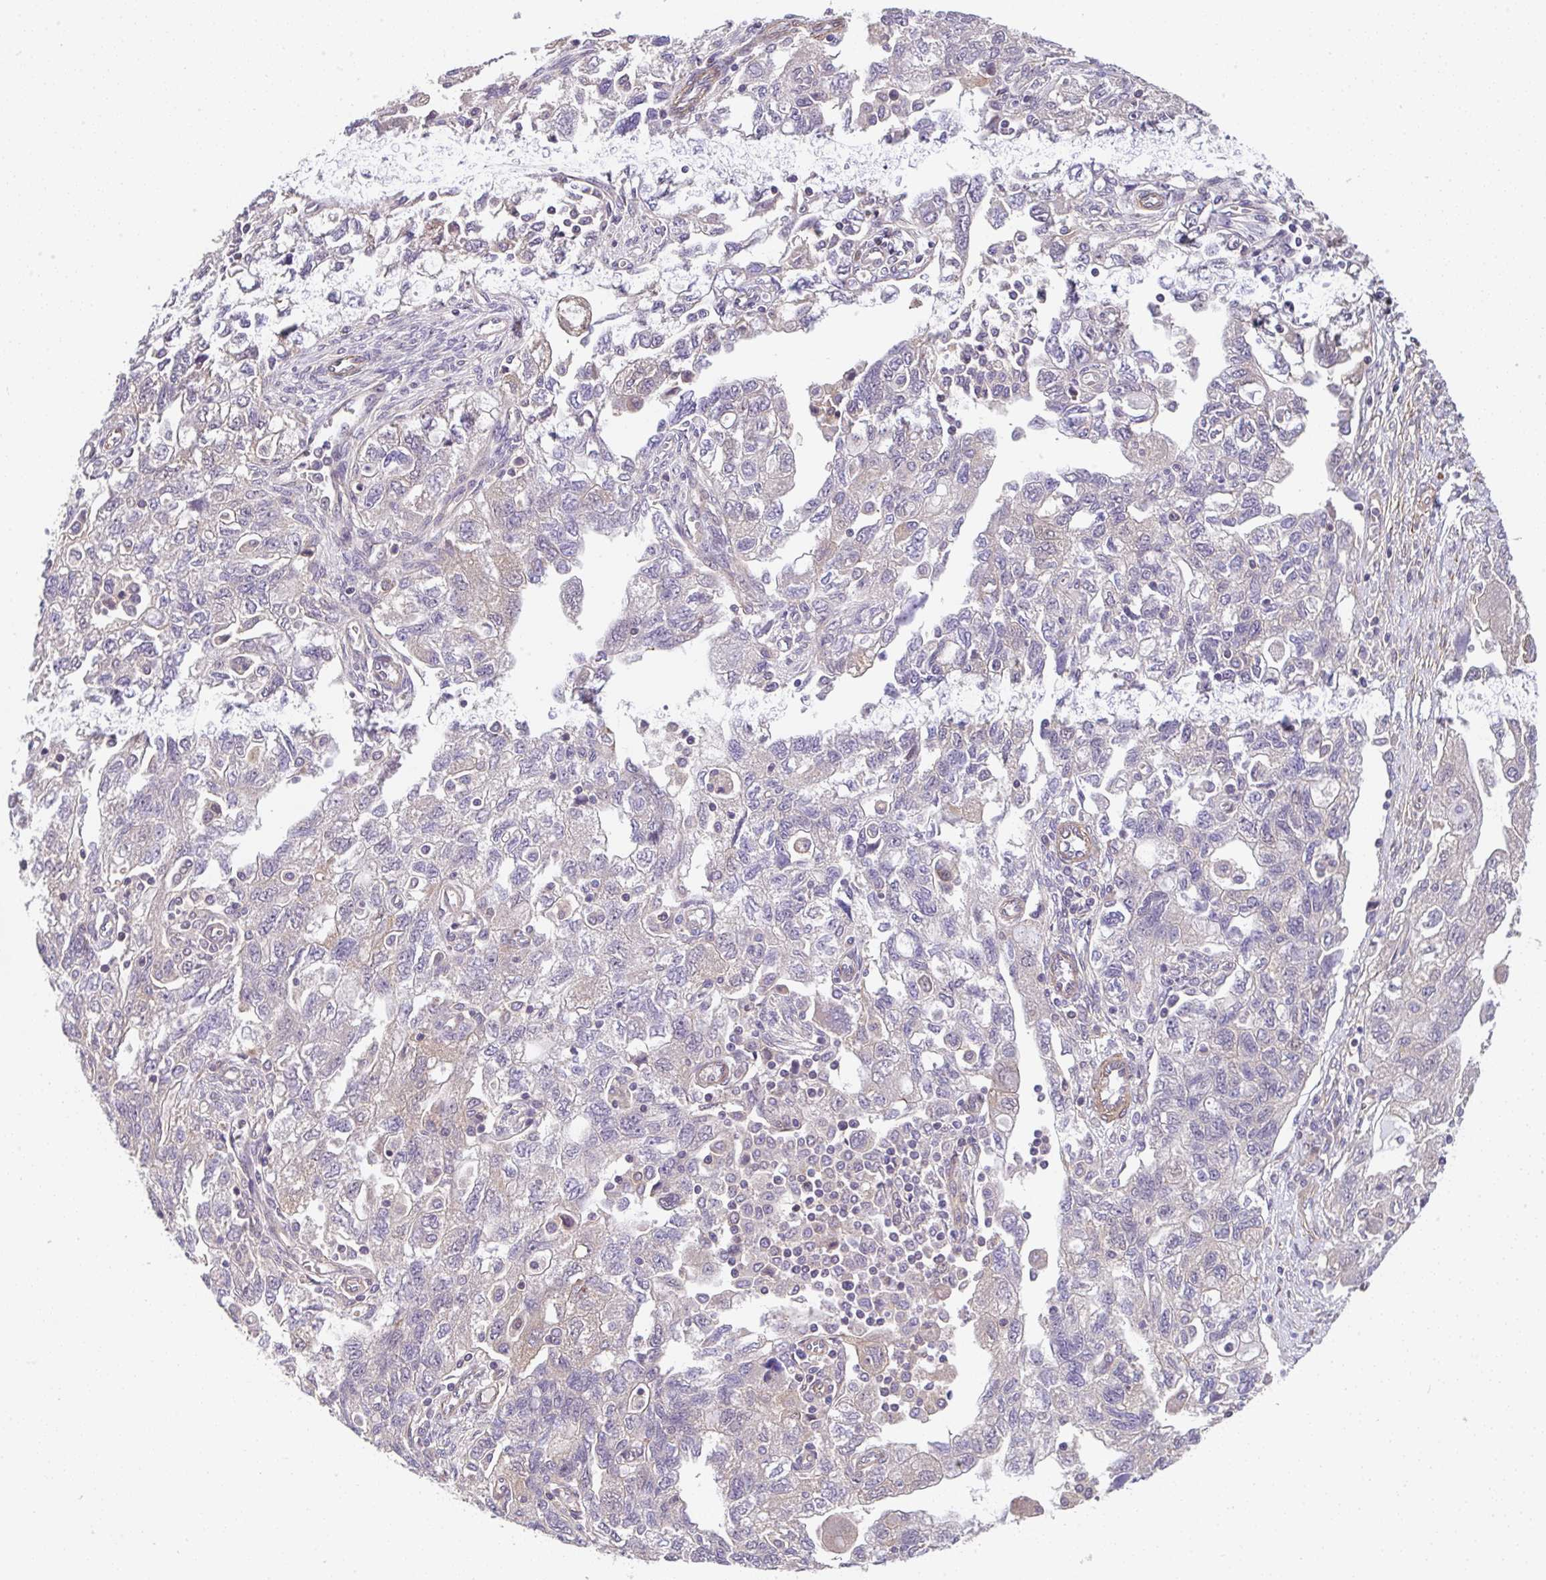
{"staining": {"intensity": "weak", "quantity": "<25%", "location": "cytoplasmic/membranous"}, "tissue": "ovarian cancer", "cell_type": "Tumor cells", "image_type": "cancer", "snomed": [{"axis": "morphology", "description": "Carcinoma, NOS"}, {"axis": "morphology", "description": "Cystadenocarcinoma, serous, NOS"}, {"axis": "topography", "description": "Ovary"}], "caption": "The photomicrograph shows no staining of tumor cells in ovarian cancer (carcinoma). Nuclei are stained in blue.", "gene": "ZNF696", "patient": {"sex": "female", "age": 69}}